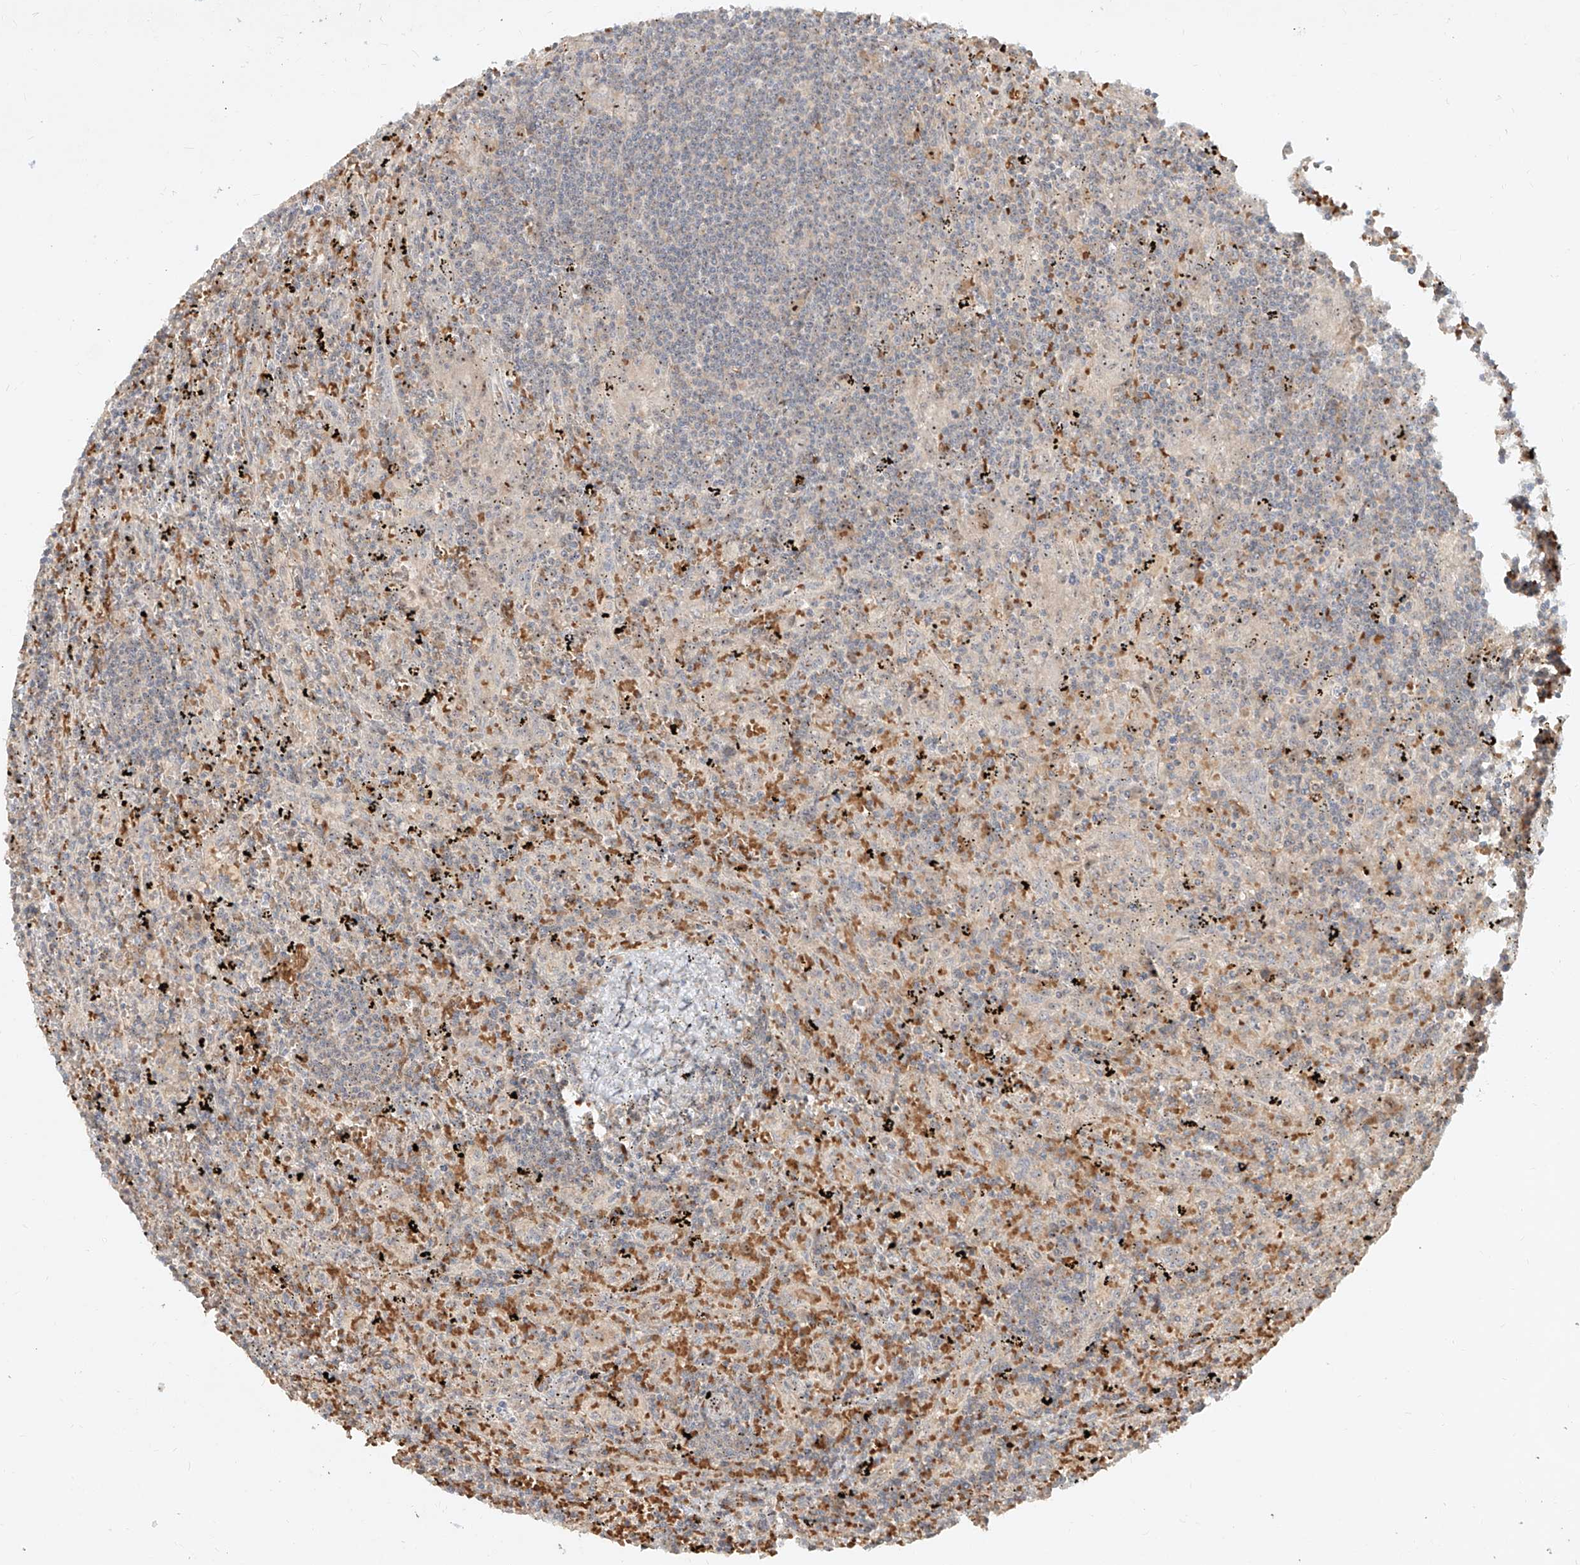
{"staining": {"intensity": "negative", "quantity": "none", "location": "none"}, "tissue": "lymphoma", "cell_type": "Tumor cells", "image_type": "cancer", "snomed": [{"axis": "morphology", "description": "Malignant lymphoma, non-Hodgkin's type, Low grade"}, {"axis": "topography", "description": "Spleen"}], "caption": "A histopathology image of lymphoma stained for a protein displays no brown staining in tumor cells.", "gene": "BYSL", "patient": {"sex": "male", "age": 76}}